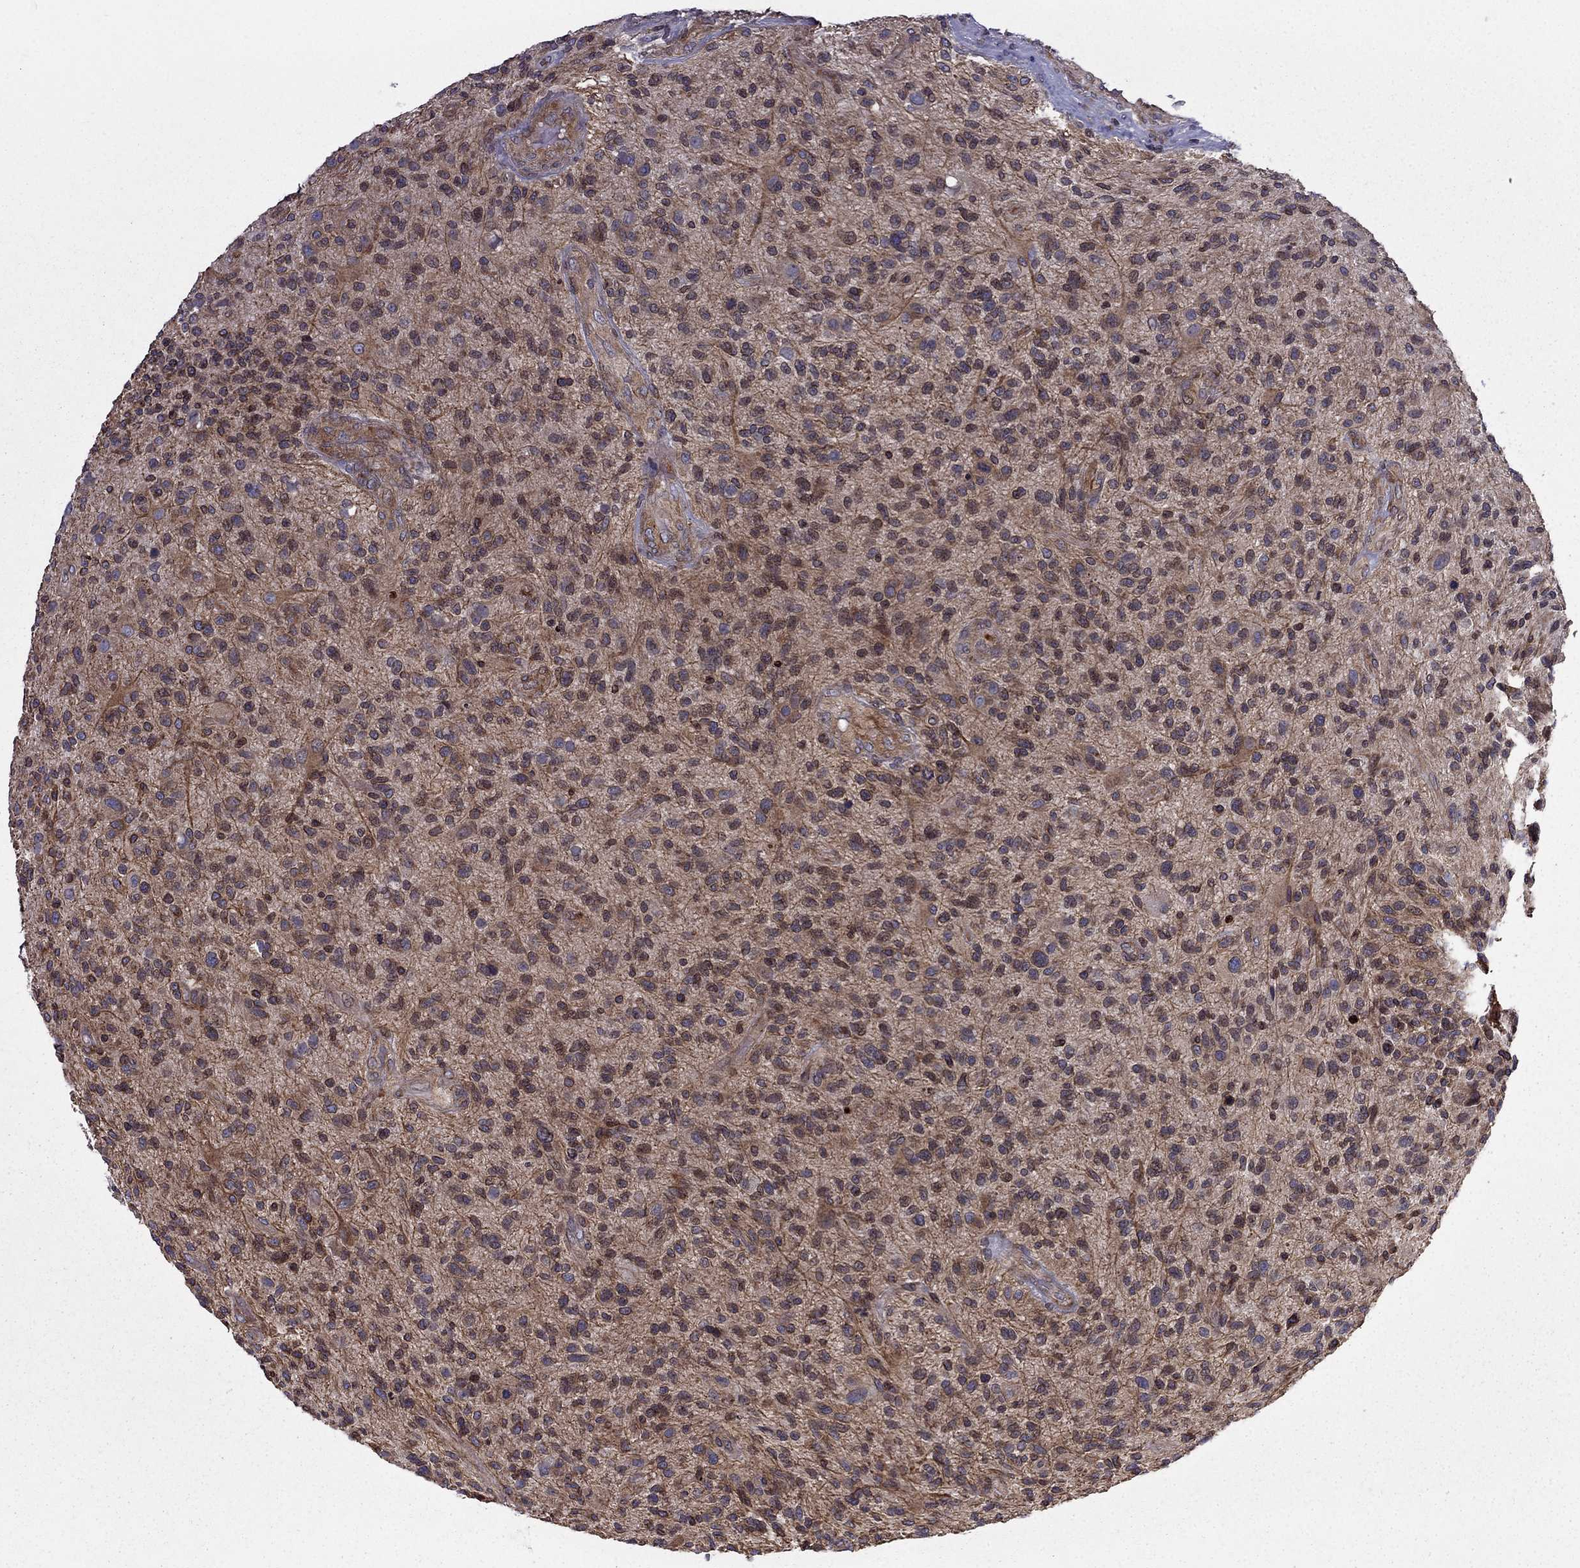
{"staining": {"intensity": "moderate", "quantity": "25%-75%", "location": "cytoplasmic/membranous,nuclear"}, "tissue": "glioma", "cell_type": "Tumor cells", "image_type": "cancer", "snomed": [{"axis": "morphology", "description": "Glioma, malignant, High grade"}, {"axis": "topography", "description": "Brain"}], "caption": "This image exhibits IHC staining of high-grade glioma (malignant), with medium moderate cytoplasmic/membranous and nuclear staining in approximately 25%-75% of tumor cells.", "gene": "CDC42BPA", "patient": {"sex": "male", "age": 47}}